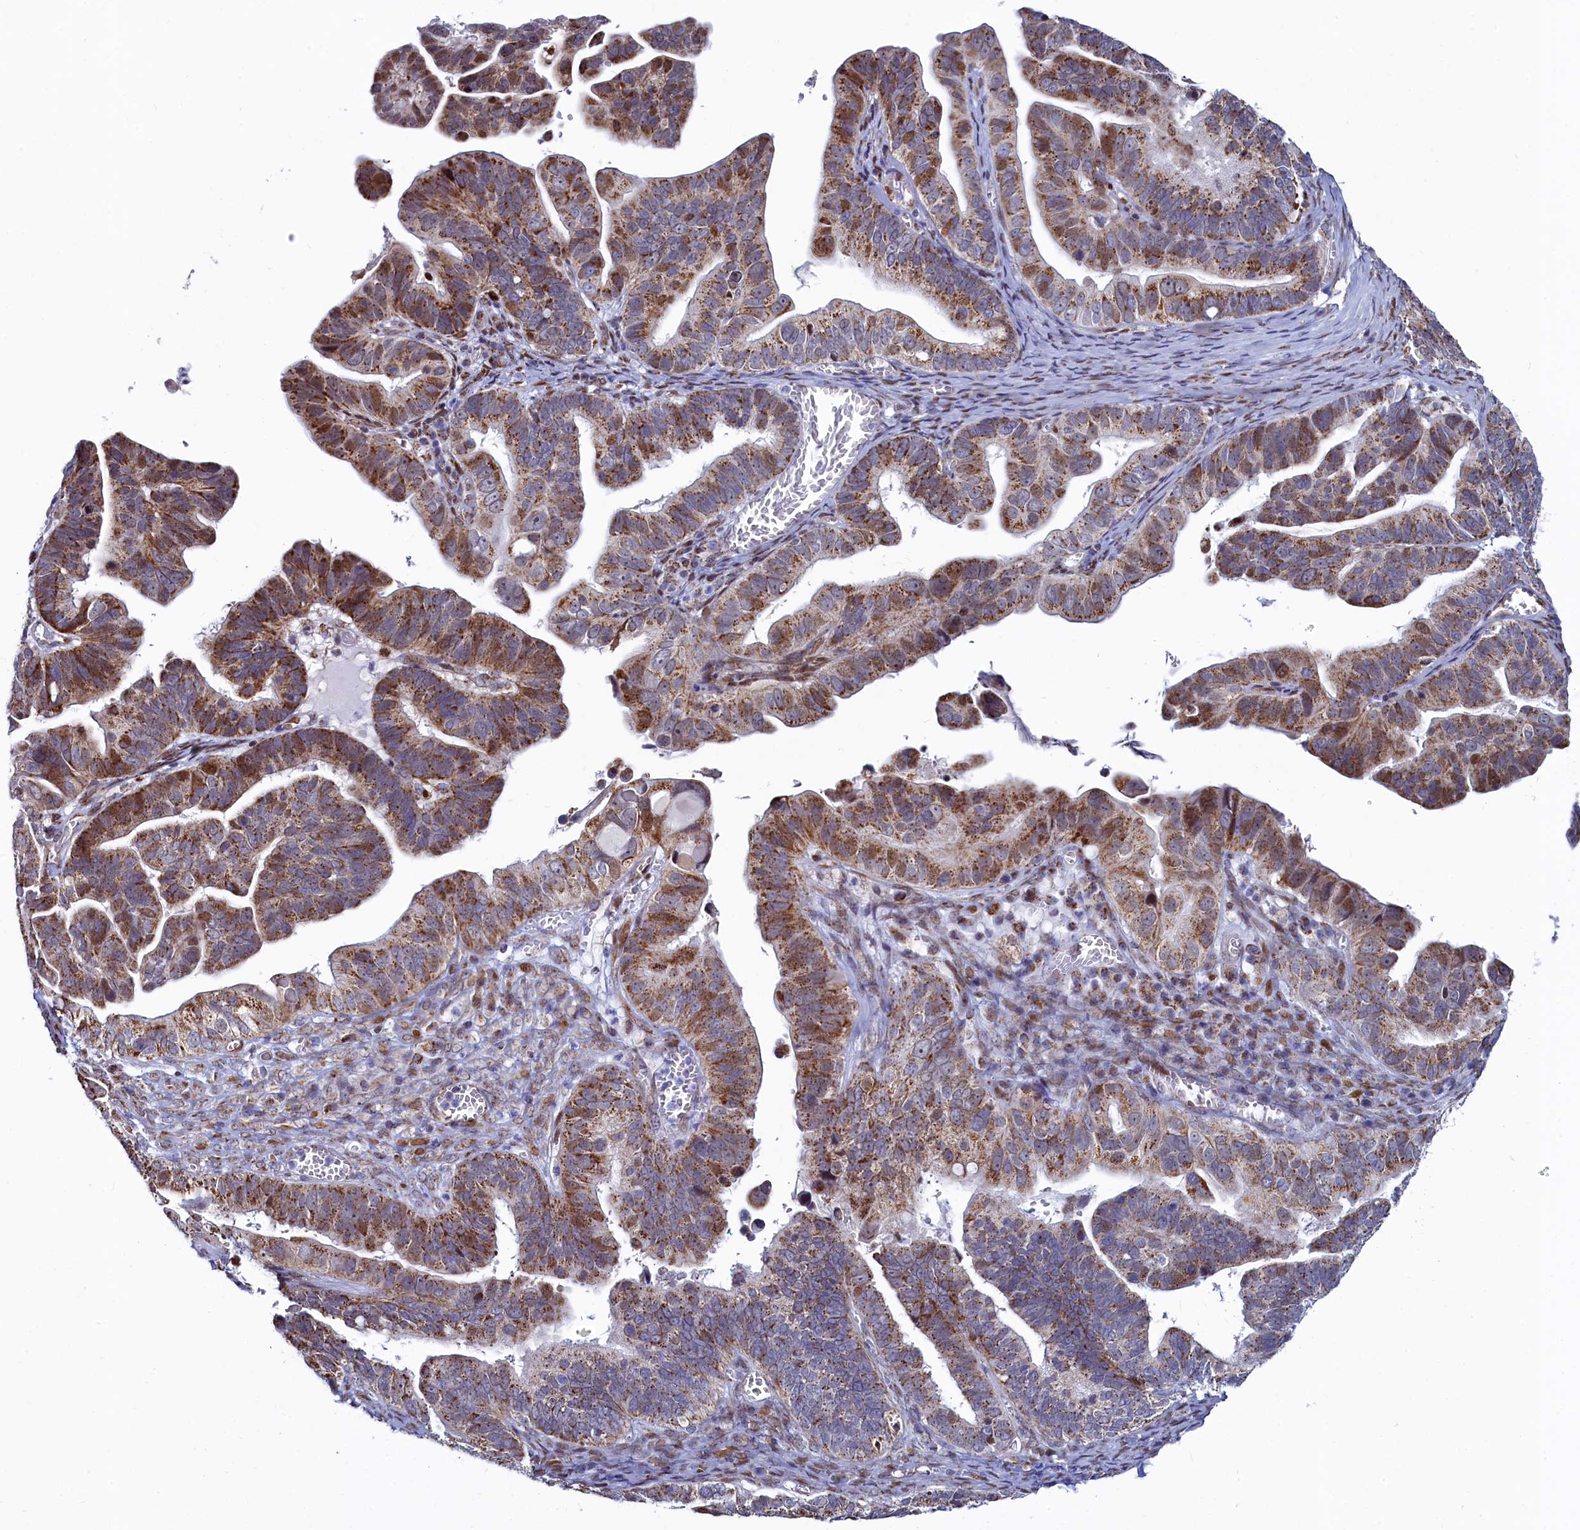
{"staining": {"intensity": "moderate", "quantity": ">75%", "location": "cytoplasmic/membranous"}, "tissue": "ovarian cancer", "cell_type": "Tumor cells", "image_type": "cancer", "snomed": [{"axis": "morphology", "description": "Cystadenocarcinoma, serous, NOS"}, {"axis": "topography", "description": "Ovary"}], "caption": "Immunohistochemical staining of human ovarian cancer exhibits medium levels of moderate cytoplasmic/membranous staining in approximately >75% of tumor cells. (DAB IHC with brightfield microscopy, high magnification).", "gene": "HDGFL3", "patient": {"sex": "female", "age": 56}}